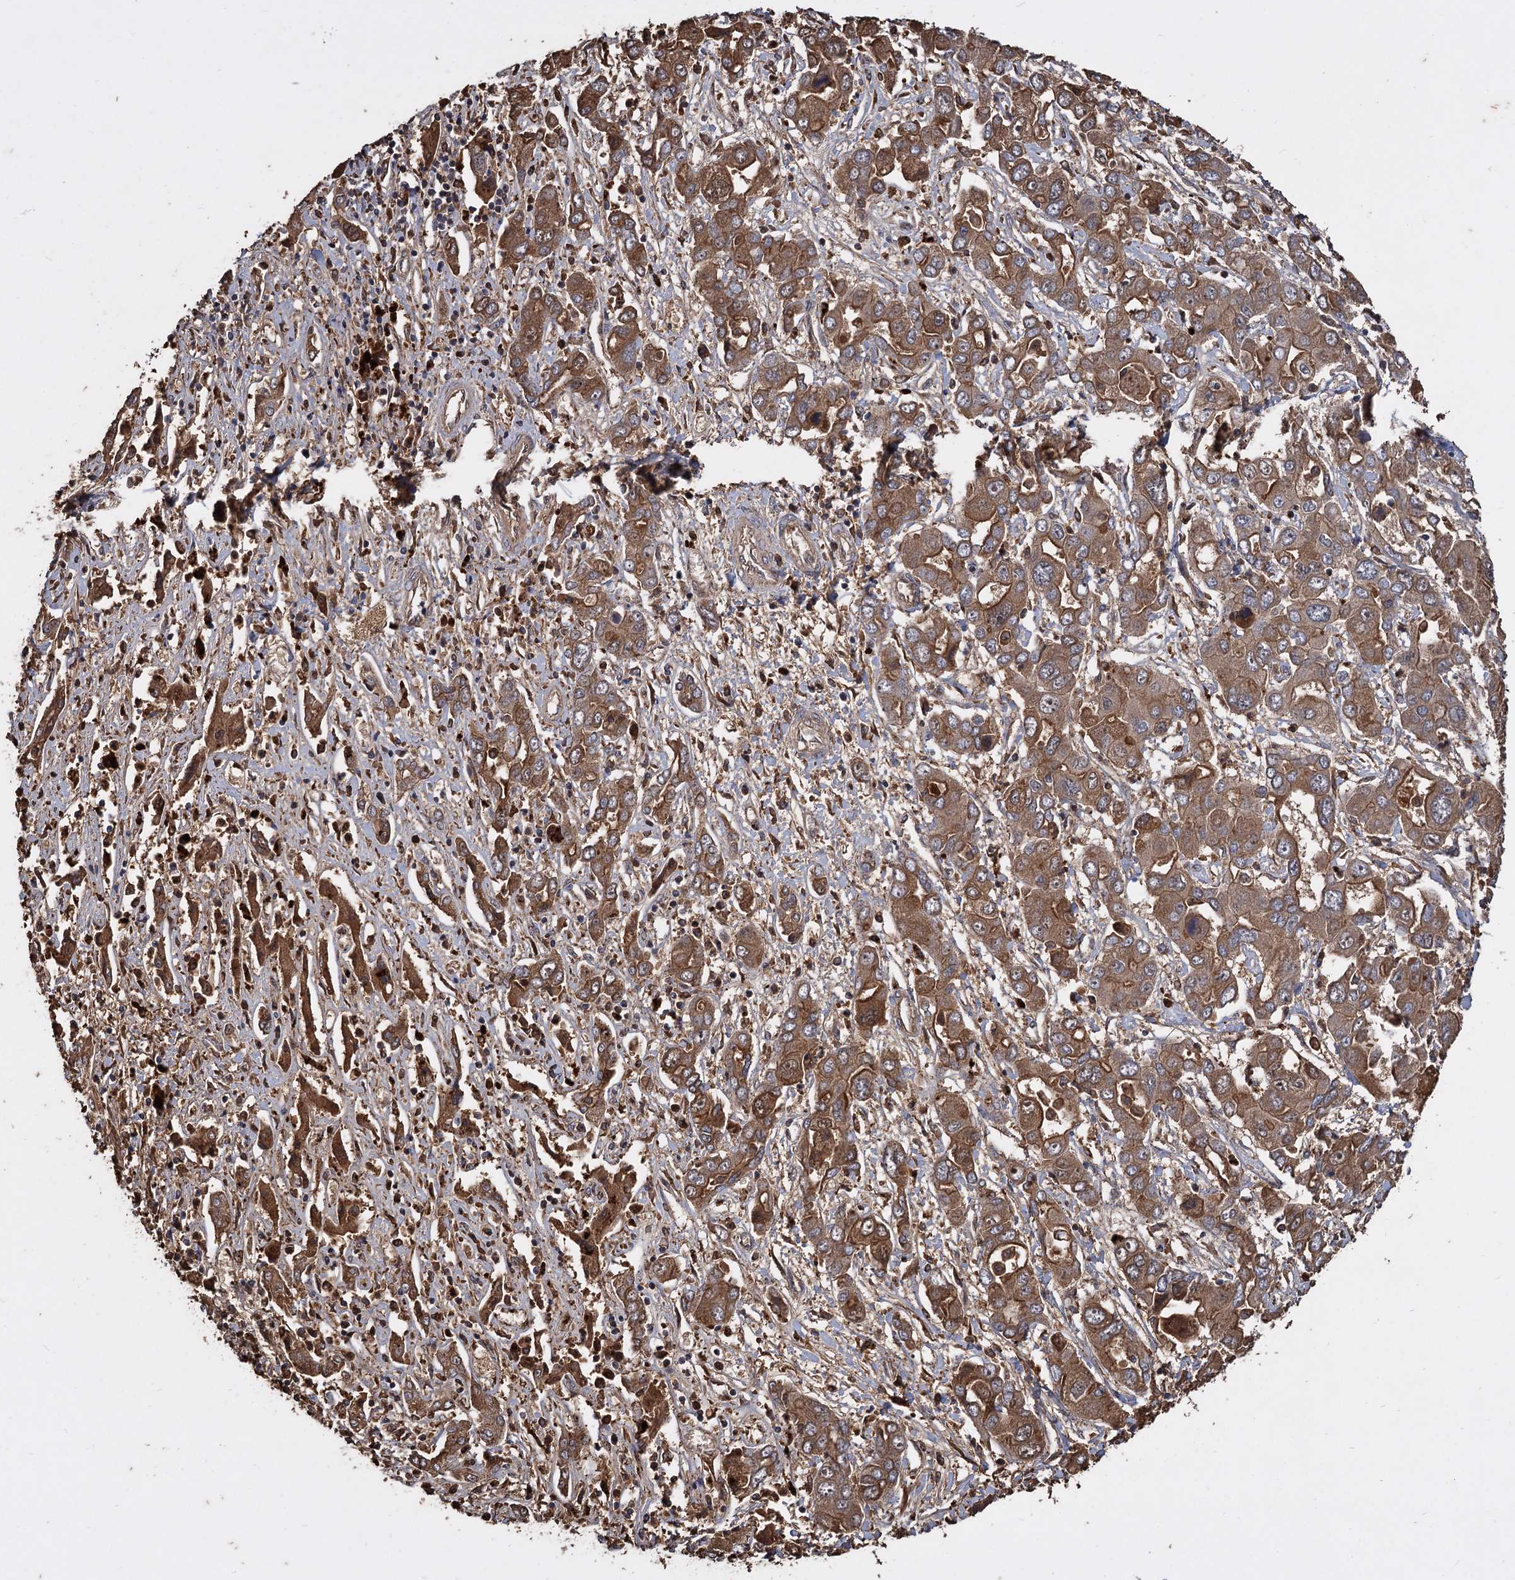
{"staining": {"intensity": "moderate", "quantity": ">75%", "location": "cytoplasmic/membranous"}, "tissue": "liver cancer", "cell_type": "Tumor cells", "image_type": "cancer", "snomed": [{"axis": "morphology", "description": "Cholangiocarcinoma"}, {"axis": "topography", "description": "Liver"}], "caption": "Protein expression analysis of liver cancer (cholangiocarcinoma) demonstrates moderate cytoplasmic/membranous staining in approximately >75% of tumor cells. The protein is shown in brown color, while the nuclei are stained blue.", "gene": "GCLC", "patient": {"sex": "male", "age": 67}}